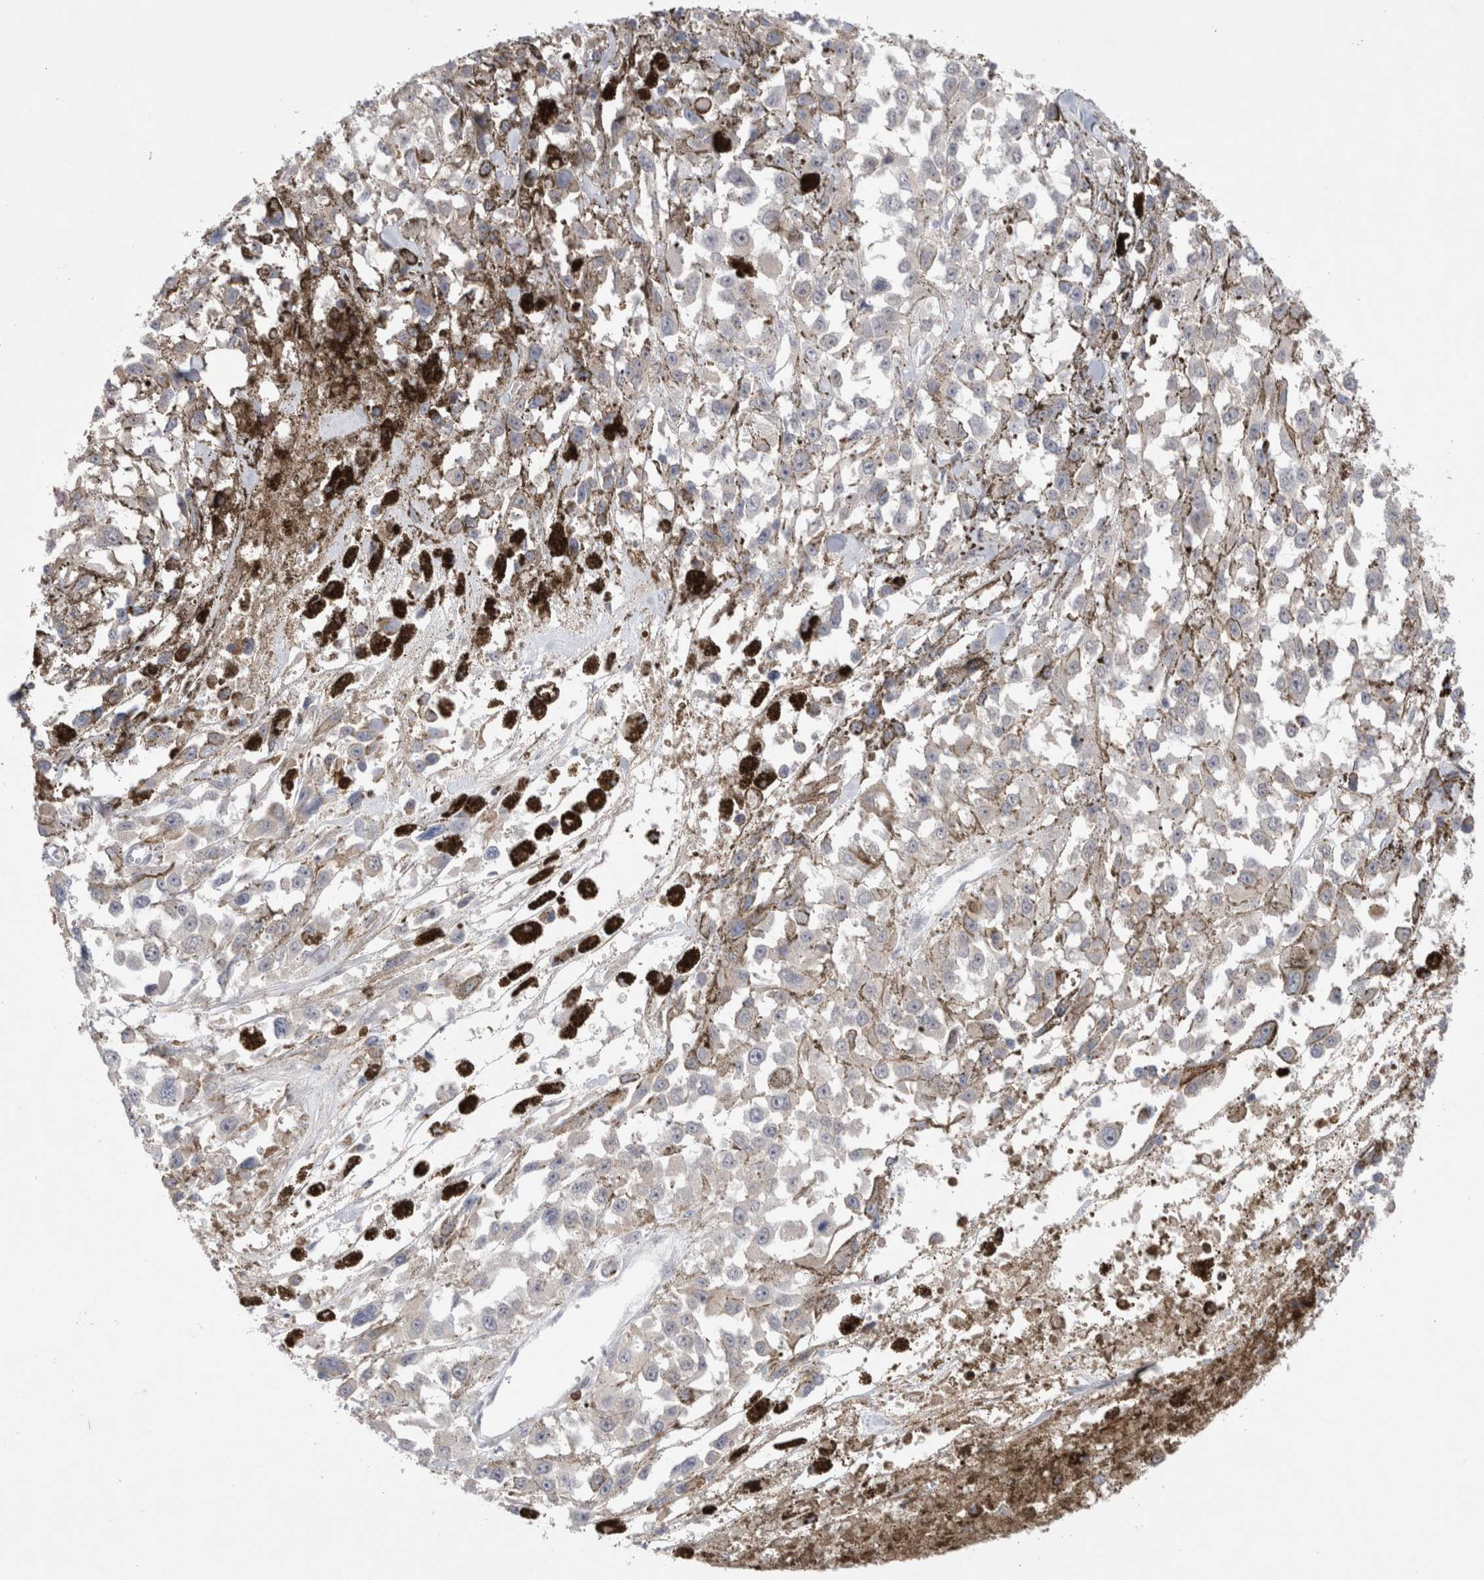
{"staining": {"intensity": "negative", "quantity": "none", "location": "none"}, "tissue": "melanoma", "cell_type": "Tumor cells", "image_type": "cancer", "snomed": [{"axis": "morphology", "description": "Malignant melanoma, Metastatic site"}, {"axis": "topography", "description": "Lymph node"}], "caption": "Immunohistochemical staining of human melanoma displays no significant expression in tumor cells.", "gene": "GSDMB", "patient": {"sex": "male", "age": 59}}